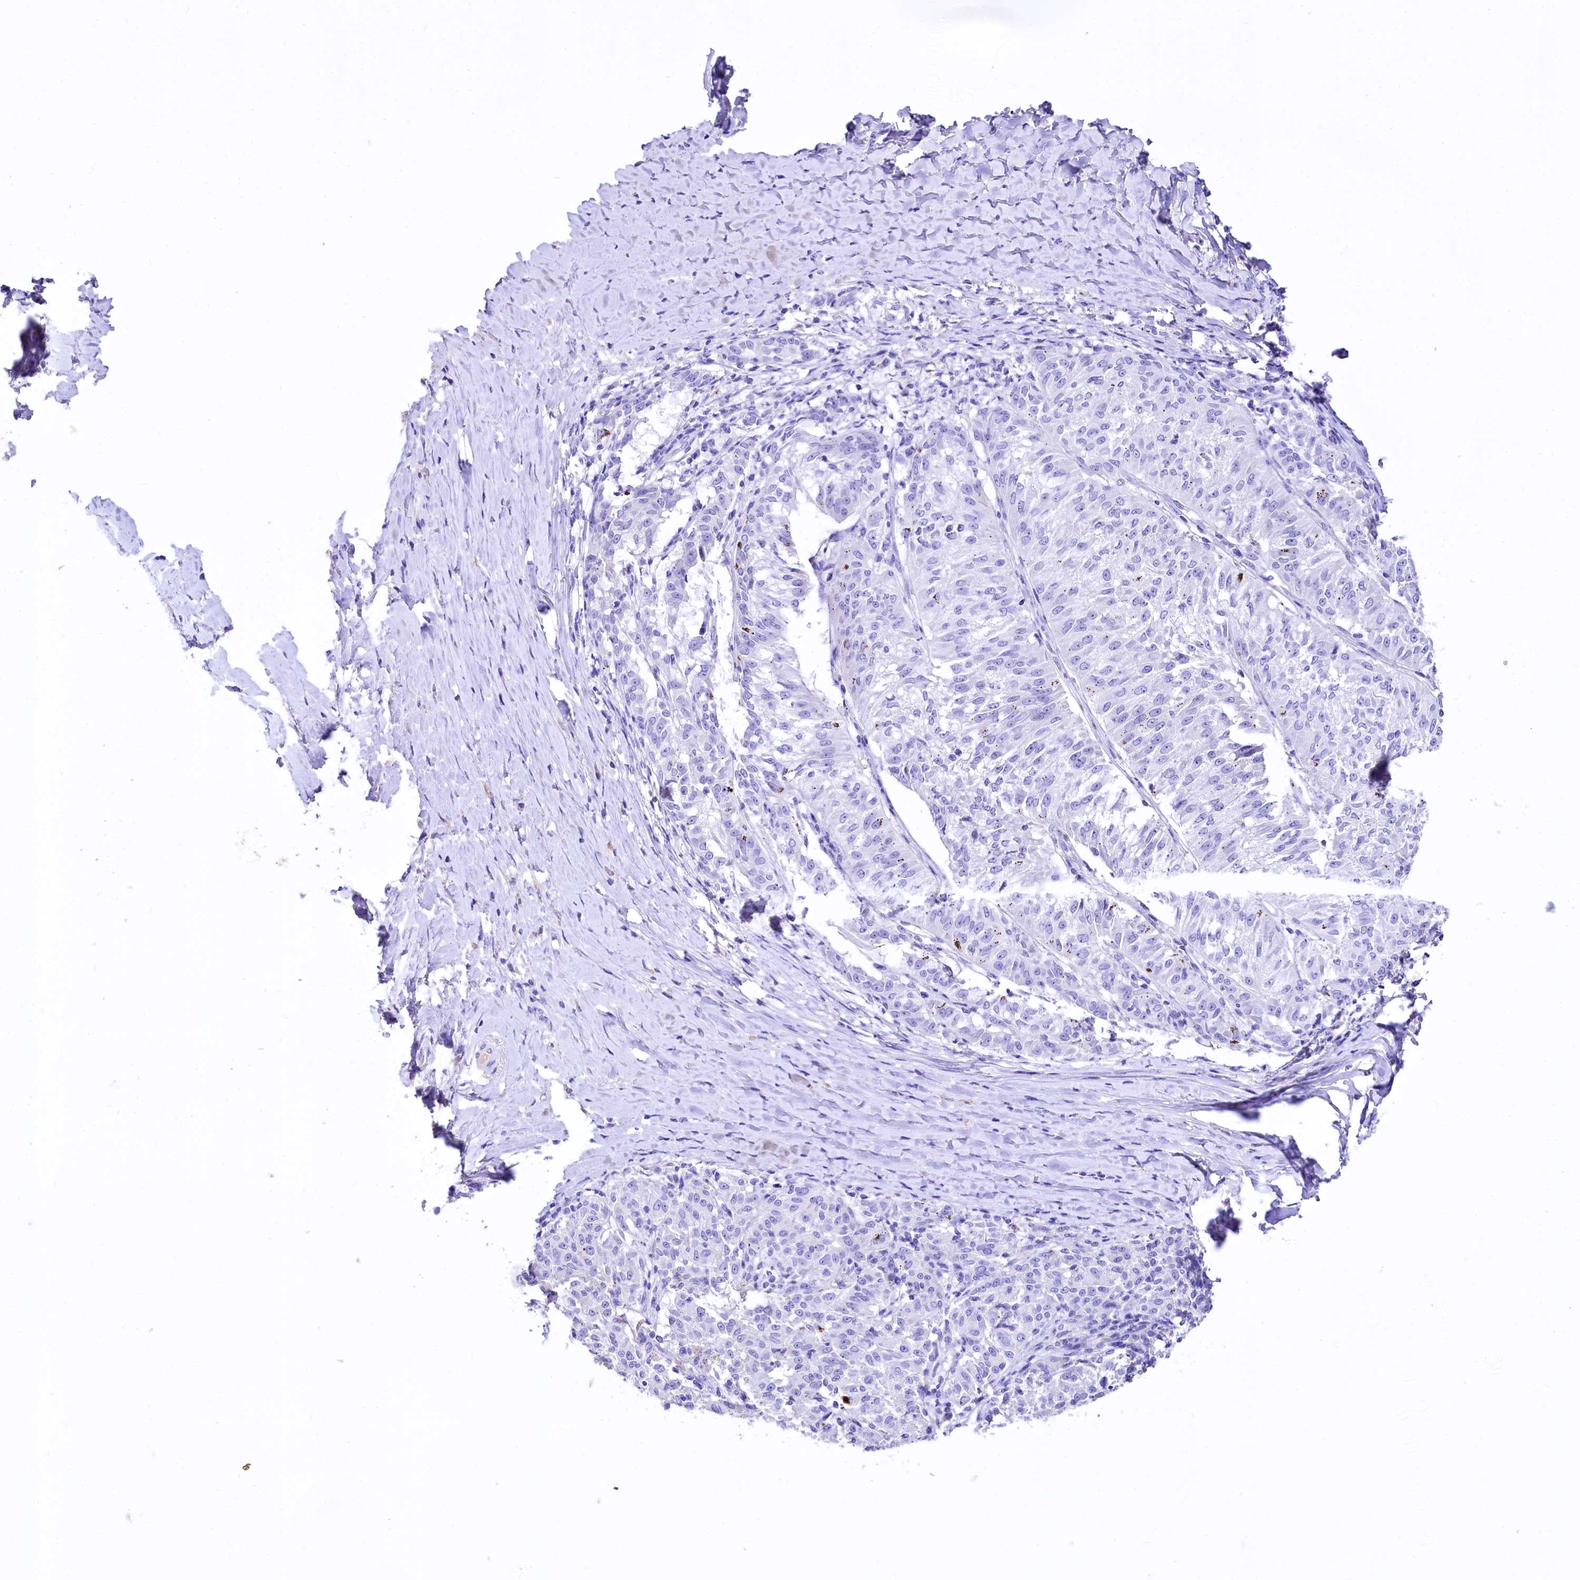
{"staining": {"intensity": "negative", "quantity": "none", "location": "none"}, "tissue": "melanoma", "cell_type": "Tumor cells", "image_type": "cancer", "snomed": [{"axis": "morphology", "description": "Malignant melanoma, NOS"}, {"axis": "topography", "description": "Skin"}], "caption": "Photomicrograph shows no significant protein staining in tumor cells of malignant melanoma. (DAB (3,3'-diaminobenzidine) immunohistochemistry (IHC), high magnification).", "gene": "A2ML1", "patient": {"sex": "female", "age": 72}}